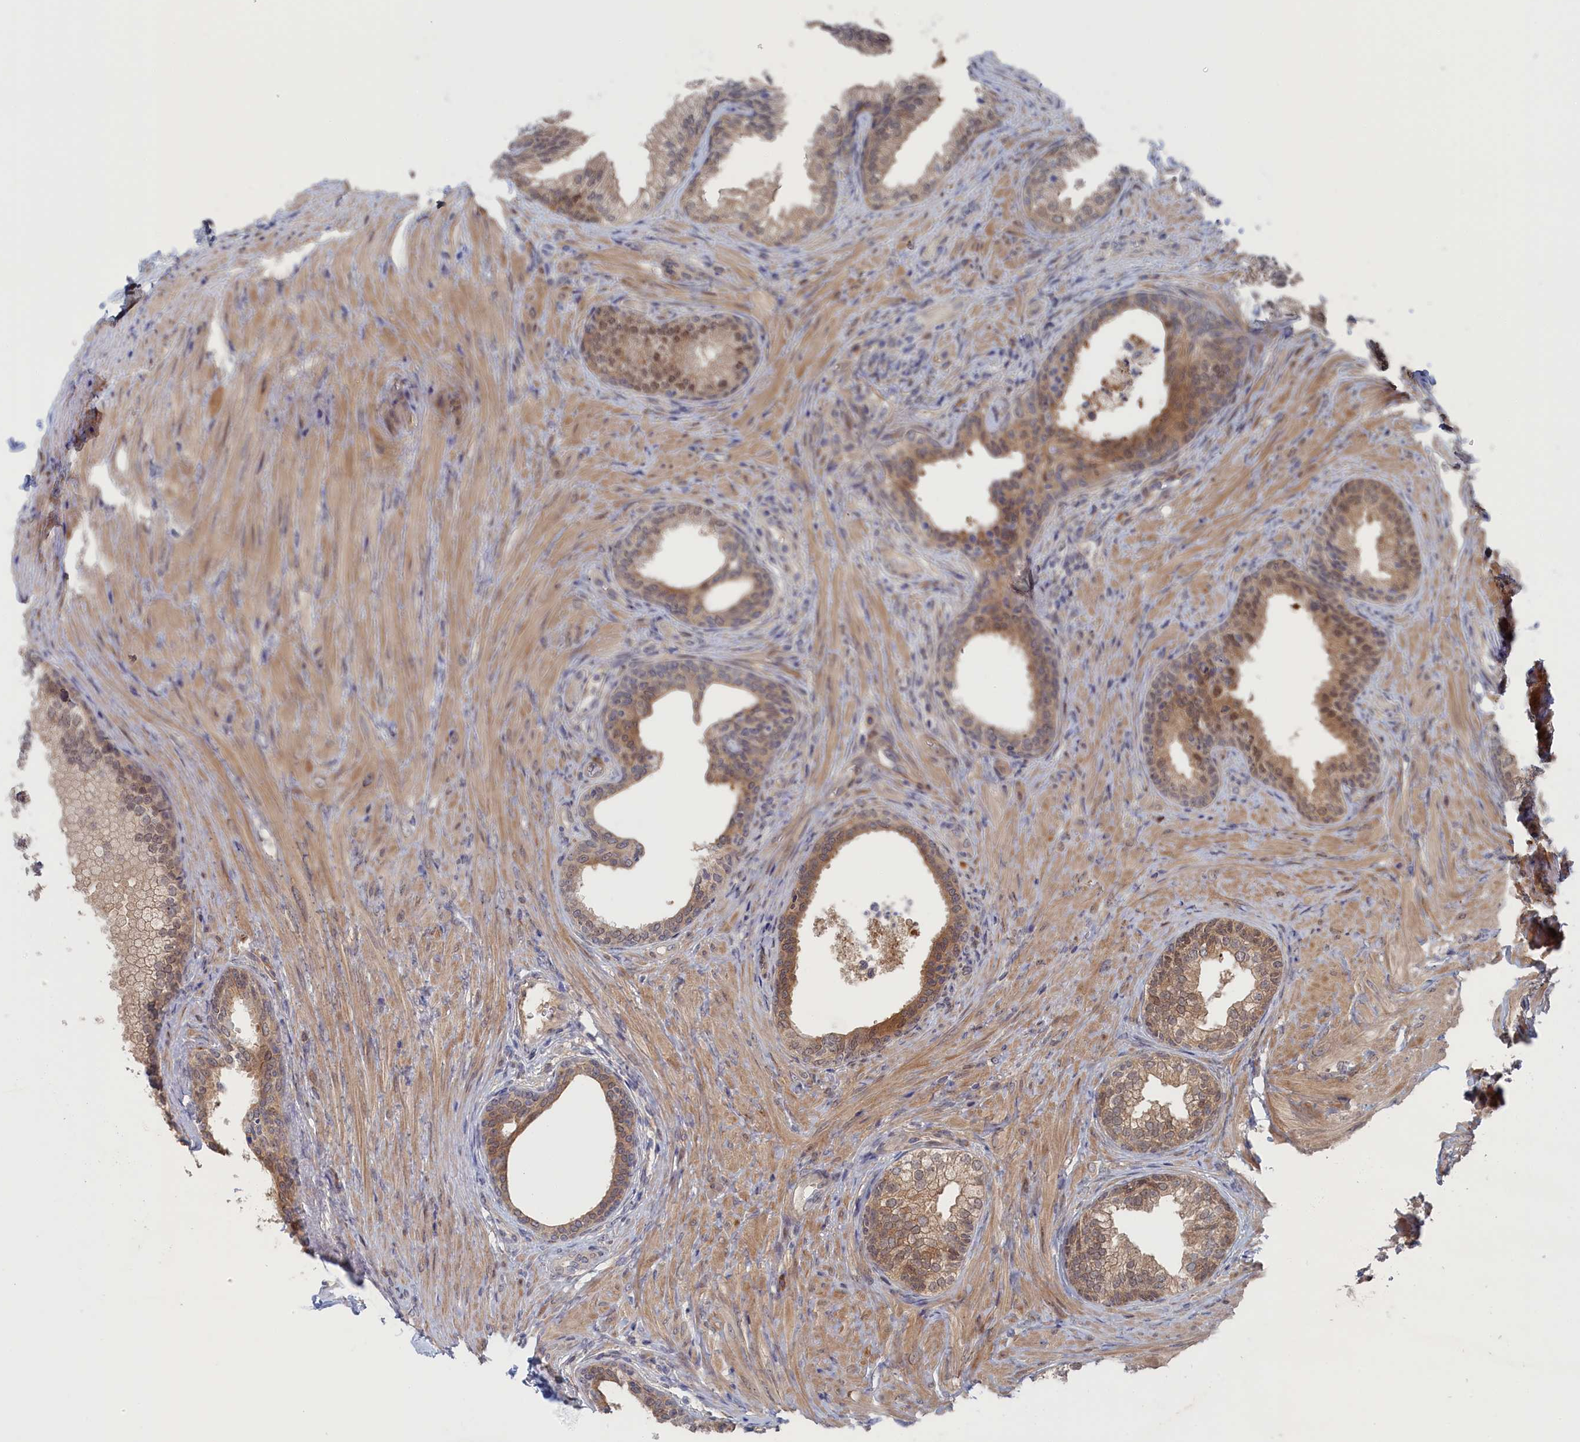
{"staining": {"intensity": "moderate", "quantity": "25%-75%", "location": "cytoplasmic/membranous,nuclear"}, "tissue": "prostate", "cell_type": "Glandular cells", "image_type": "normal", "snomed": [{"axis": "morphology", "description": "Normal tissue, NOS"}, {"axis": "topography", "description": "Prostate"}], "caption": "Prostate was stained to show a protein in brown. There is medium levels of moderate cytoplasmic/membranous,nuclear staining in about 25%-75% of glandular cells. (Brightfield microscopy of DAB IHC at high magnification).", "gene": "IRGQ", "patient": {"sex": "male", "age": 76}}